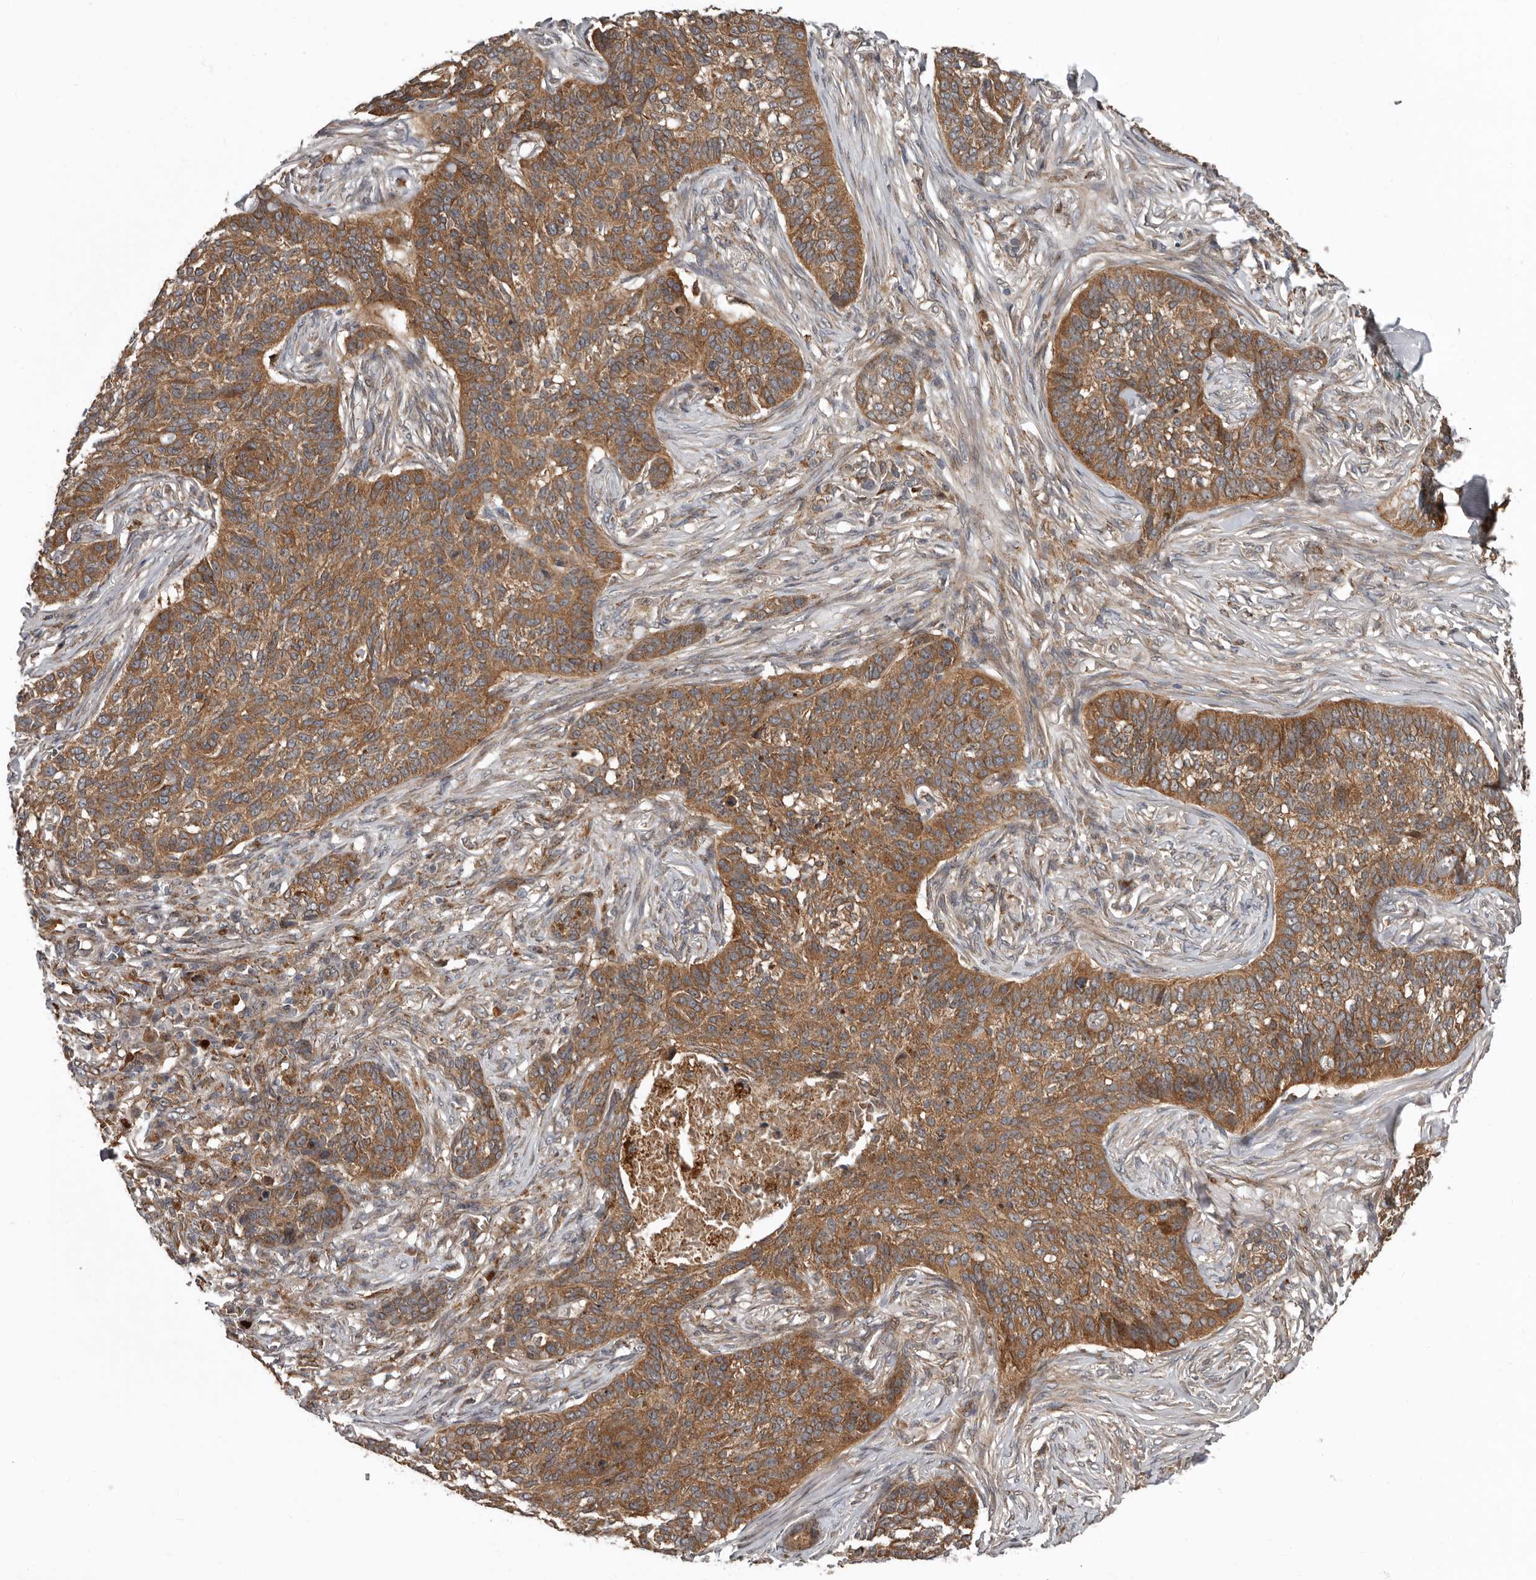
{"staining": {"intensity": "moderate", "quantity": ">75%", "location": "cytoplasmic/membranous"}, "tissue": "skin cancer", "cell_type": "Tumor cells", "image_type": "cancer", "snomed": [{"axis": "morphology", "description": "Basal cell carcinoma"}, {"axis": "topography", "description": "Skin"}], "caption": "Basal cell carcinoma (skin) was stained to show a protein in brown. There is medium levels of moderate cytoplasmic/membranous staining in about >75% of tumor cells. (IHC, brightfield microscopy, high magnification).", "gene": "FGFR4", "patient": {"sex": "male", "age": 85}}